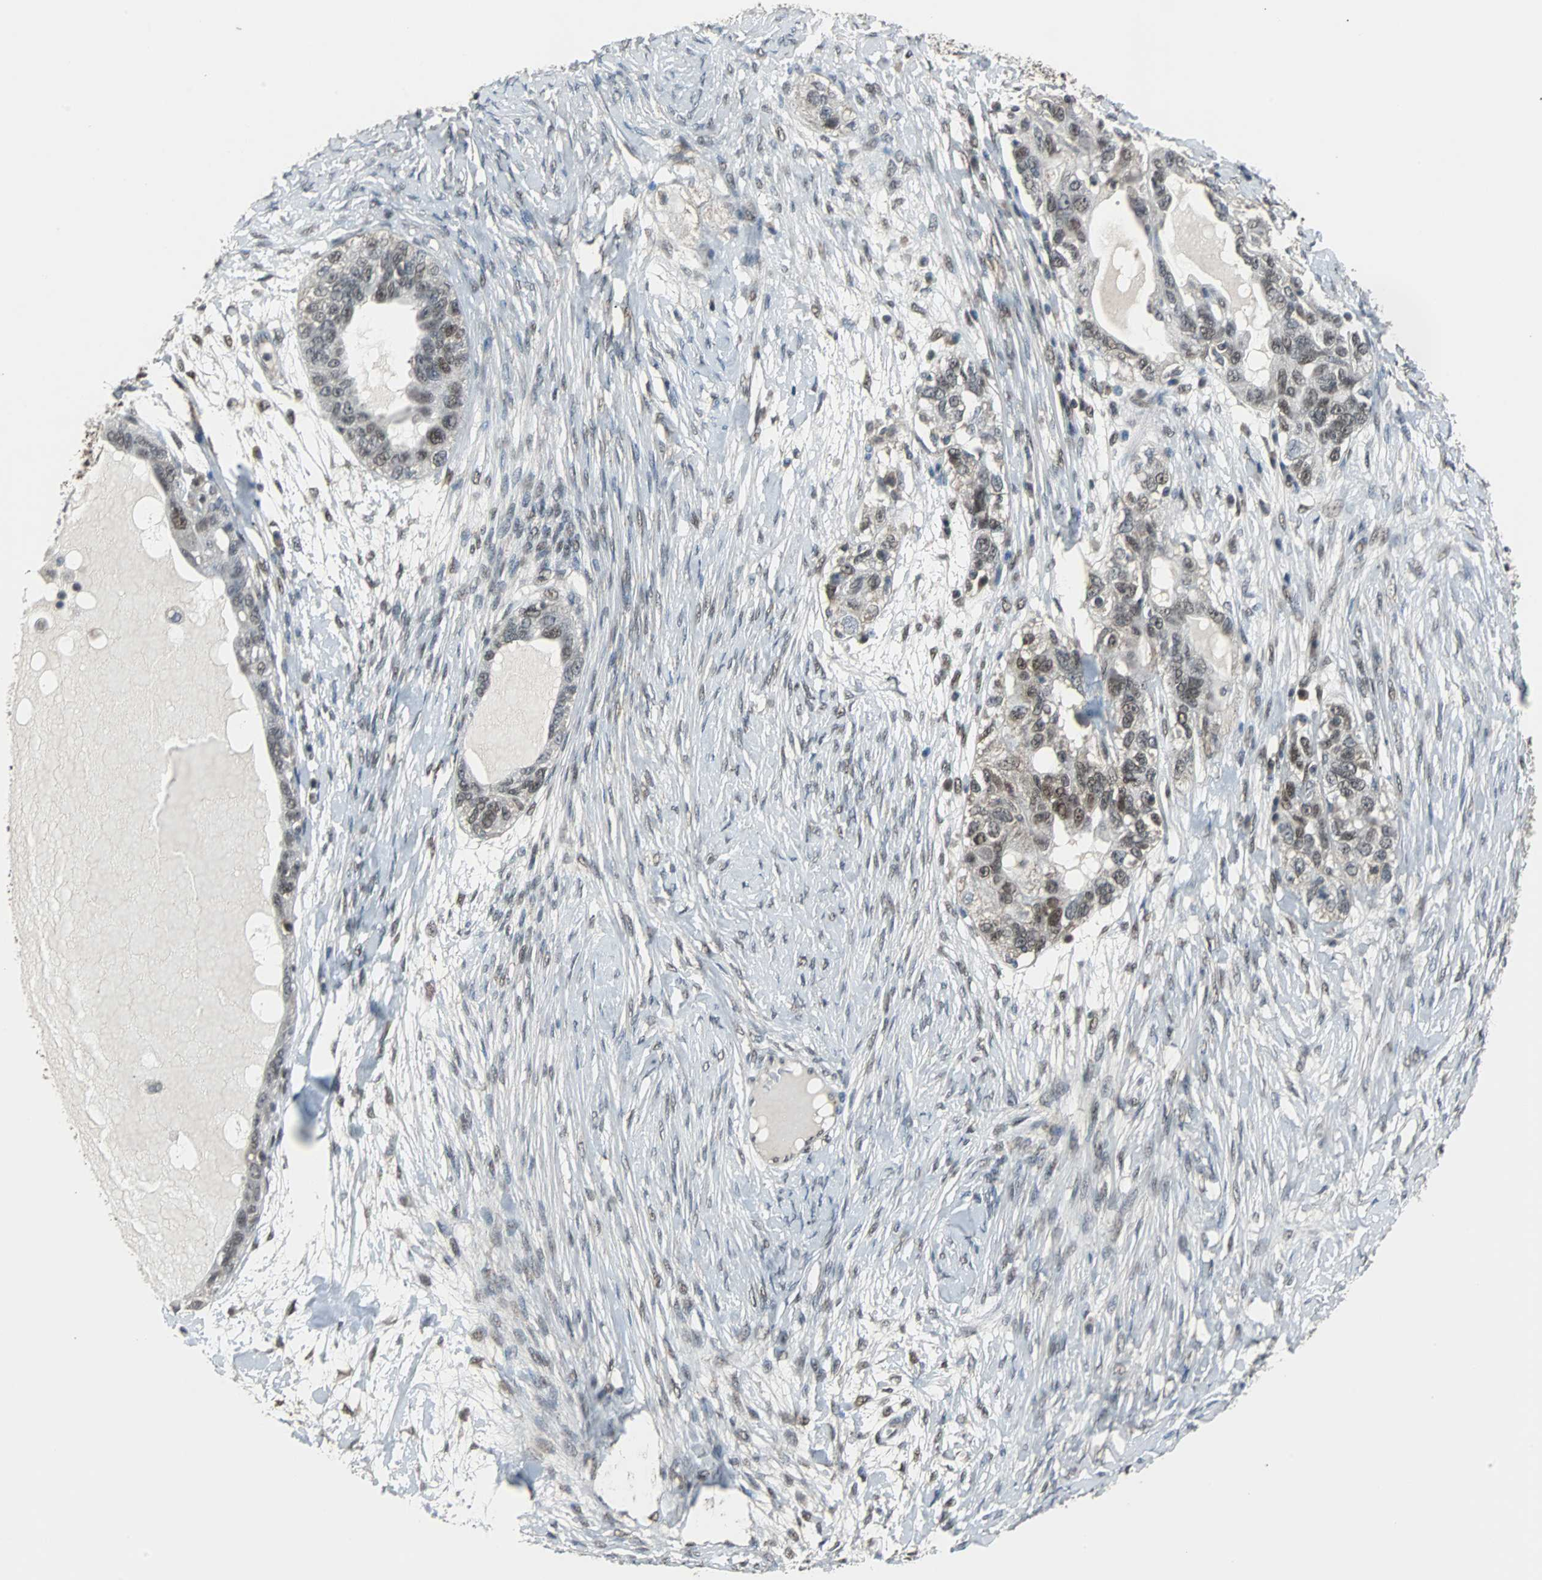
{"staining": {"intensity": "moderate", "quantity": "25%-75%", "location": "nuclear"}, "tissue": "ovarian cancer", "cell_type": "Tumor cells", "image_type": "cancer", "snomed": [{"axis": "morphology", "description": "Cystadenocarcinoma, serous, NOS"}, {"axis": "topography", "description": "Ovary"}], "caption": "Immunohistochemical staining of ovarian cancer (serous cystadenocarcinoma) shows medium levels of moderate nuclear staining in approximately 25%-75% of tumor cells.", "gene": "ZHX2", "patient": {"sex": "female", "age": 82}}